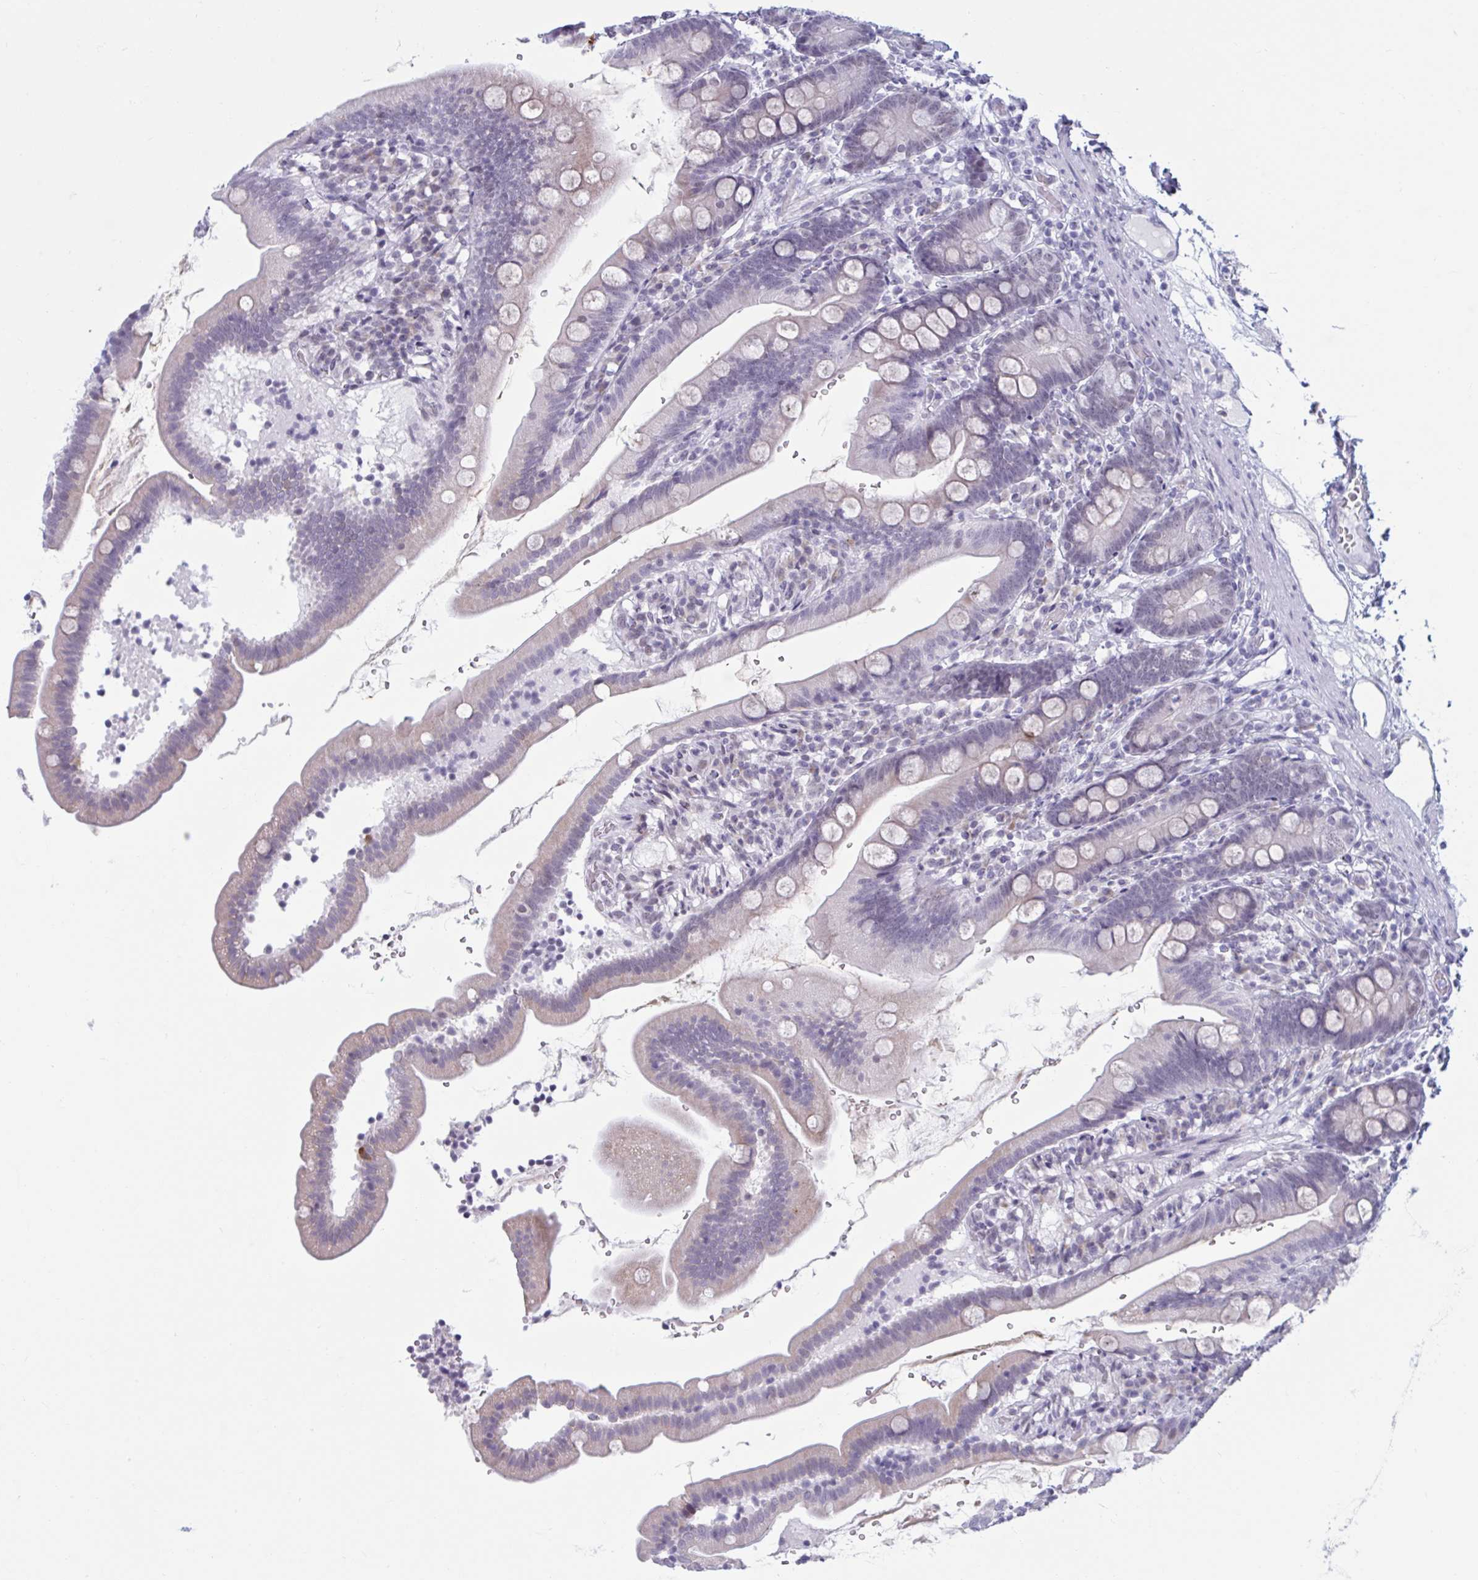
{"staining": {"intensity": "weak", "quantity": "<25%", "location": "cytoplasmic/membranous"}, "tissue": "duodenum", "cell_type": "Glandular cells", "image_type": "normal", "snomed": [{"axis": "morphology", "description": "Normal tissue, NOS"}, {"axis": "topography", "description": "Duodenum"}], "caption": "There is no significant positivity in glandular cells of duodenum. (Stains: DAB immunohistochemistry (IHC) with hematoxylin counter stain, Microscopy: brightfield microscopy at high magnification).", "gene": "MSMB", "patient": {"sex": "female", "age": 67}}